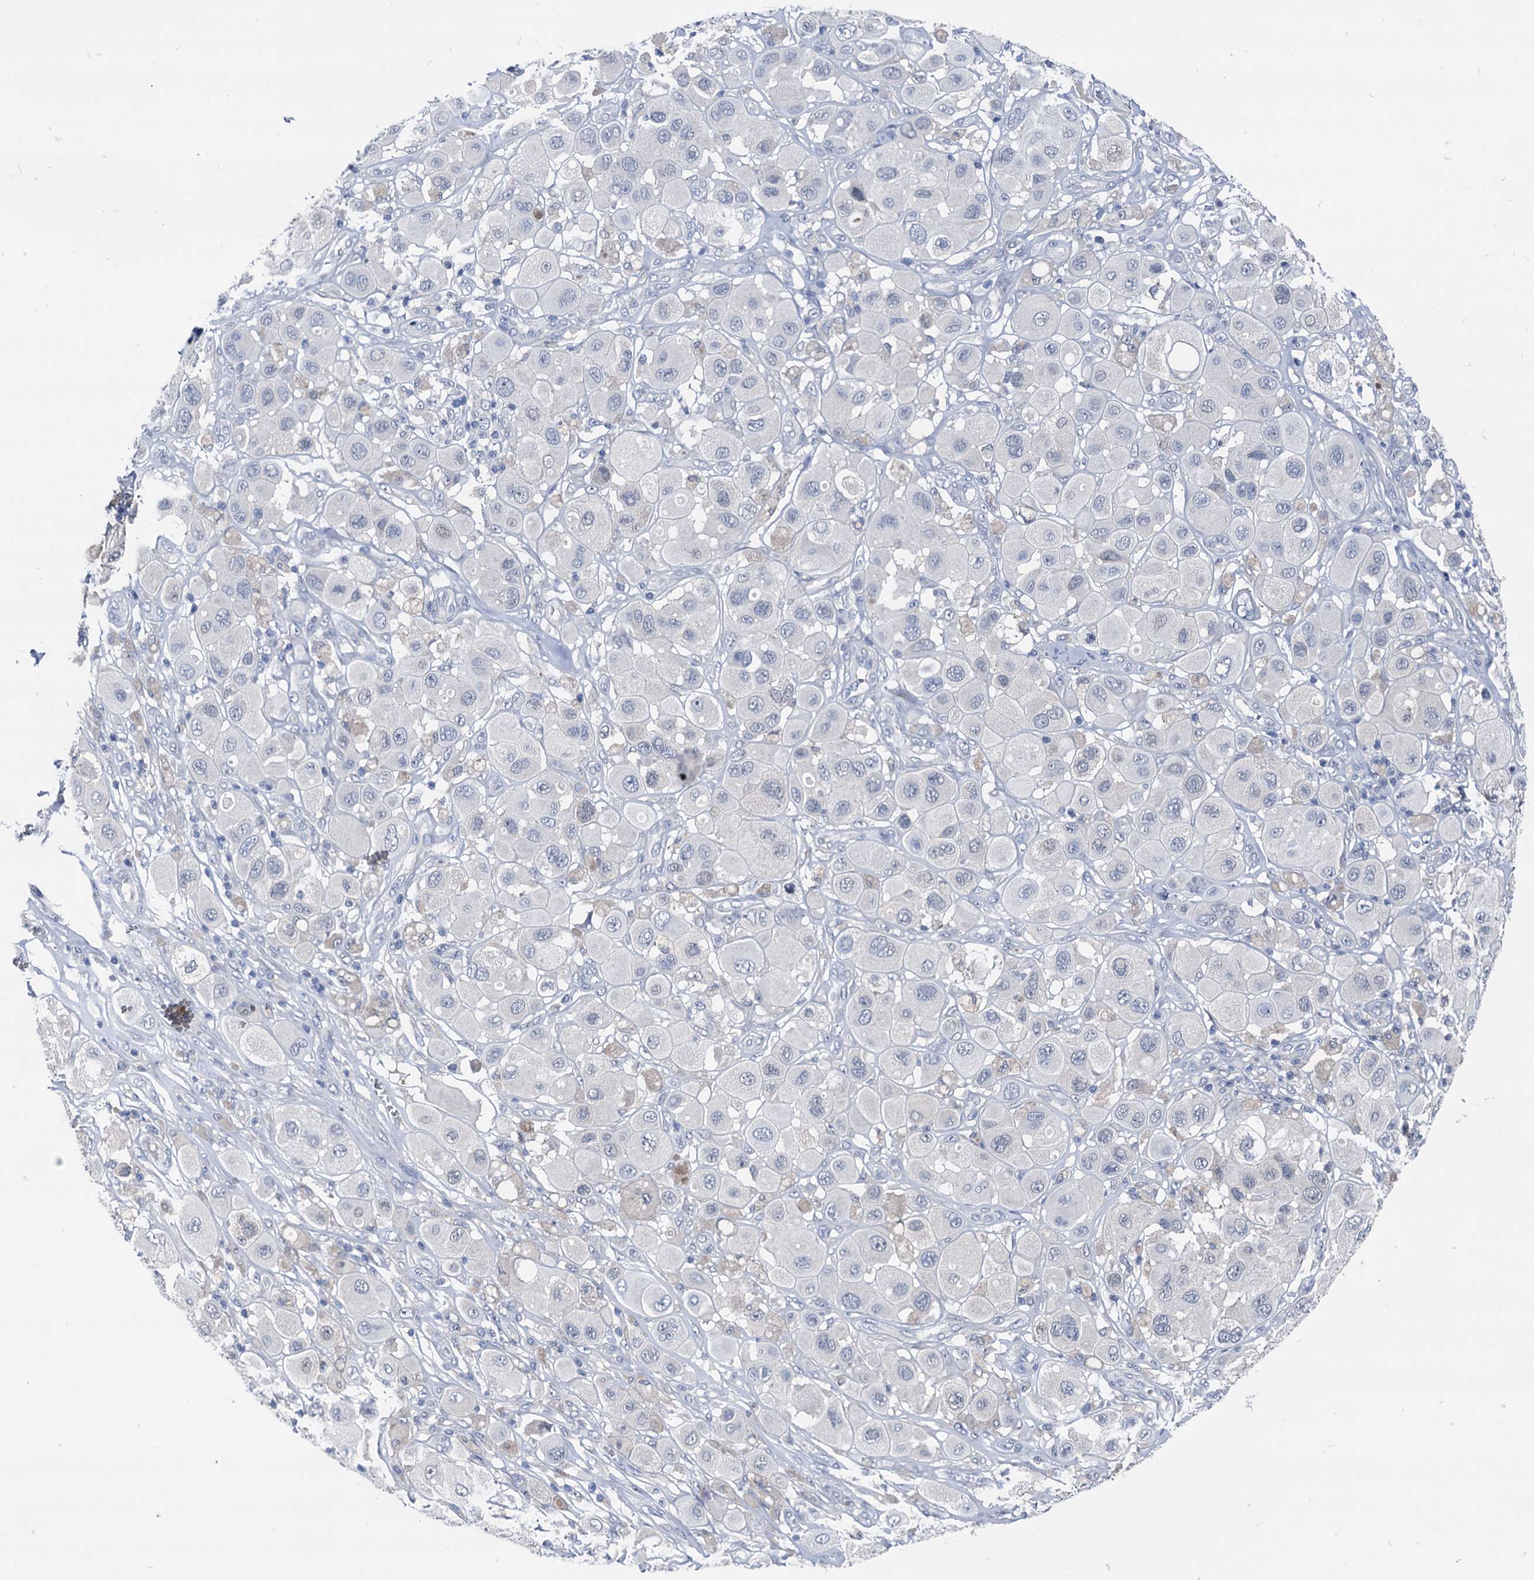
{"staining": {"intensity": "negative", "quantity": "none", "location": "none"}, "tissue": "melanoma", "cell_type": "Tumor cells", "image_type": "cancer", "snomed": [{"axis": "morphology", "description": "Malignant melanoma, Metastatic site"}, {"axis": "topography", "description": "Skin"}], "caption": "This is an IHC histopathology image of human melanoma. There is no staining in tumor cells.", "gene": "GLO1", "patient": {"sex": "male", "age": 41}}